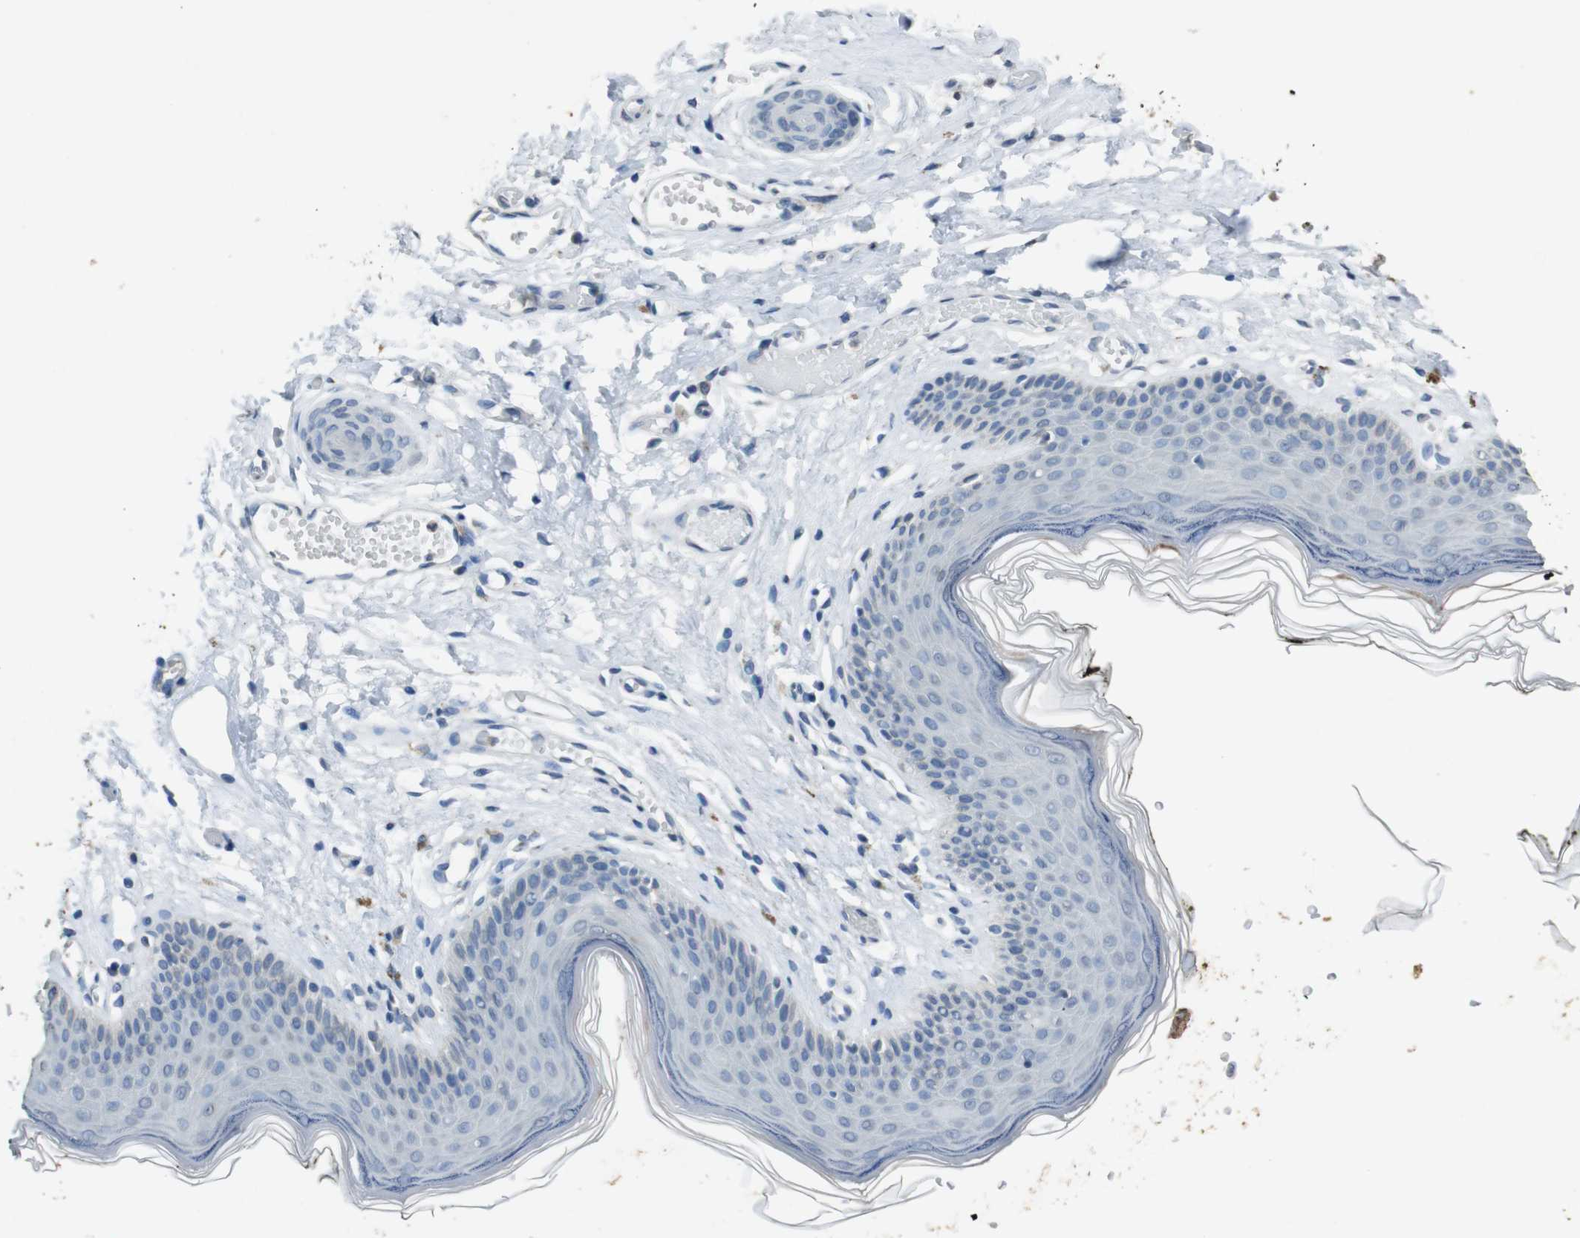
{"staining": {"intensity": "negative", "quantity": "none", "location": "none"}, "tissue": "skin", "cell_type": "Epidermal cells", "image_type": "normal", "snomed": [{"axis": "morphology", "description": "Normal tissue, NOS"}, {"axis": "morphology", "description": "Inflammation, NOS"}, {"axis": "topography", "description": "Vulva"}], "caption": "The micrograph demonstrates no staining of epidermal cells in normal skin. (DAB (3,3'-diaminobenzidine) immunohistochemistry, high magnification).", "gene": "STBD1", "patient": {"sex": "female", "age": 84}}